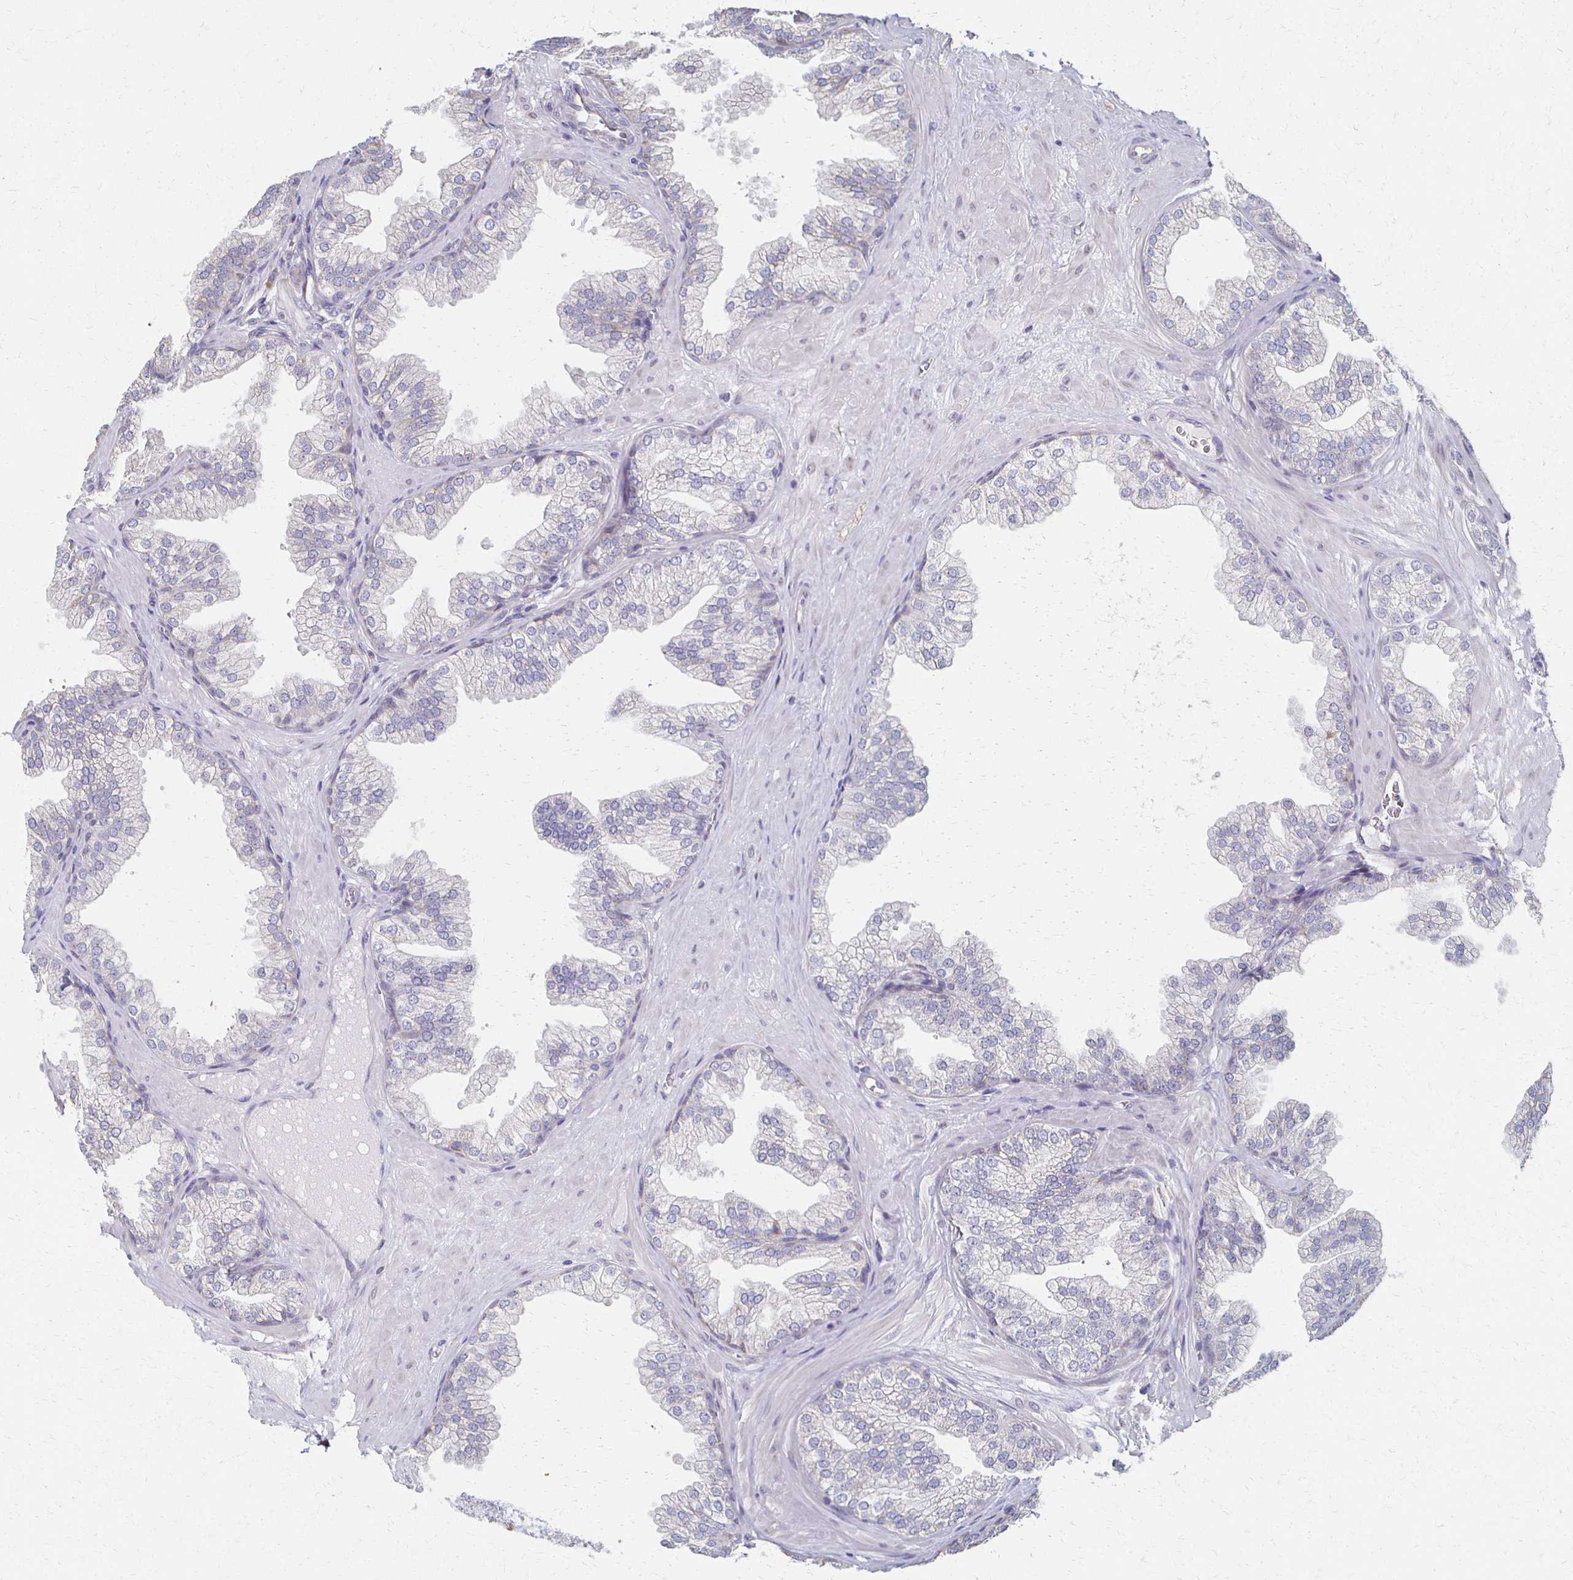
{"staining": {"intensity": "negative", "quantity": "none", "location": "none"}, "tissue": "prostate", "cell_type": "Glandular cells", "image_type": "normal", "snomed": [{"axis": "morphology", "description": "Normal tissue, NOS"}, {"axis": "topography", "description": "Prostate"}], "caption": "DAB immunohistochemical staining of normal human prostate demonstrates no significant expression in glandular cells. (Immunohistochemistry, brightfield microscopy, high magnification).", "gene": "ATP1A3", "patient": {"sex": "male", "age": 37}}